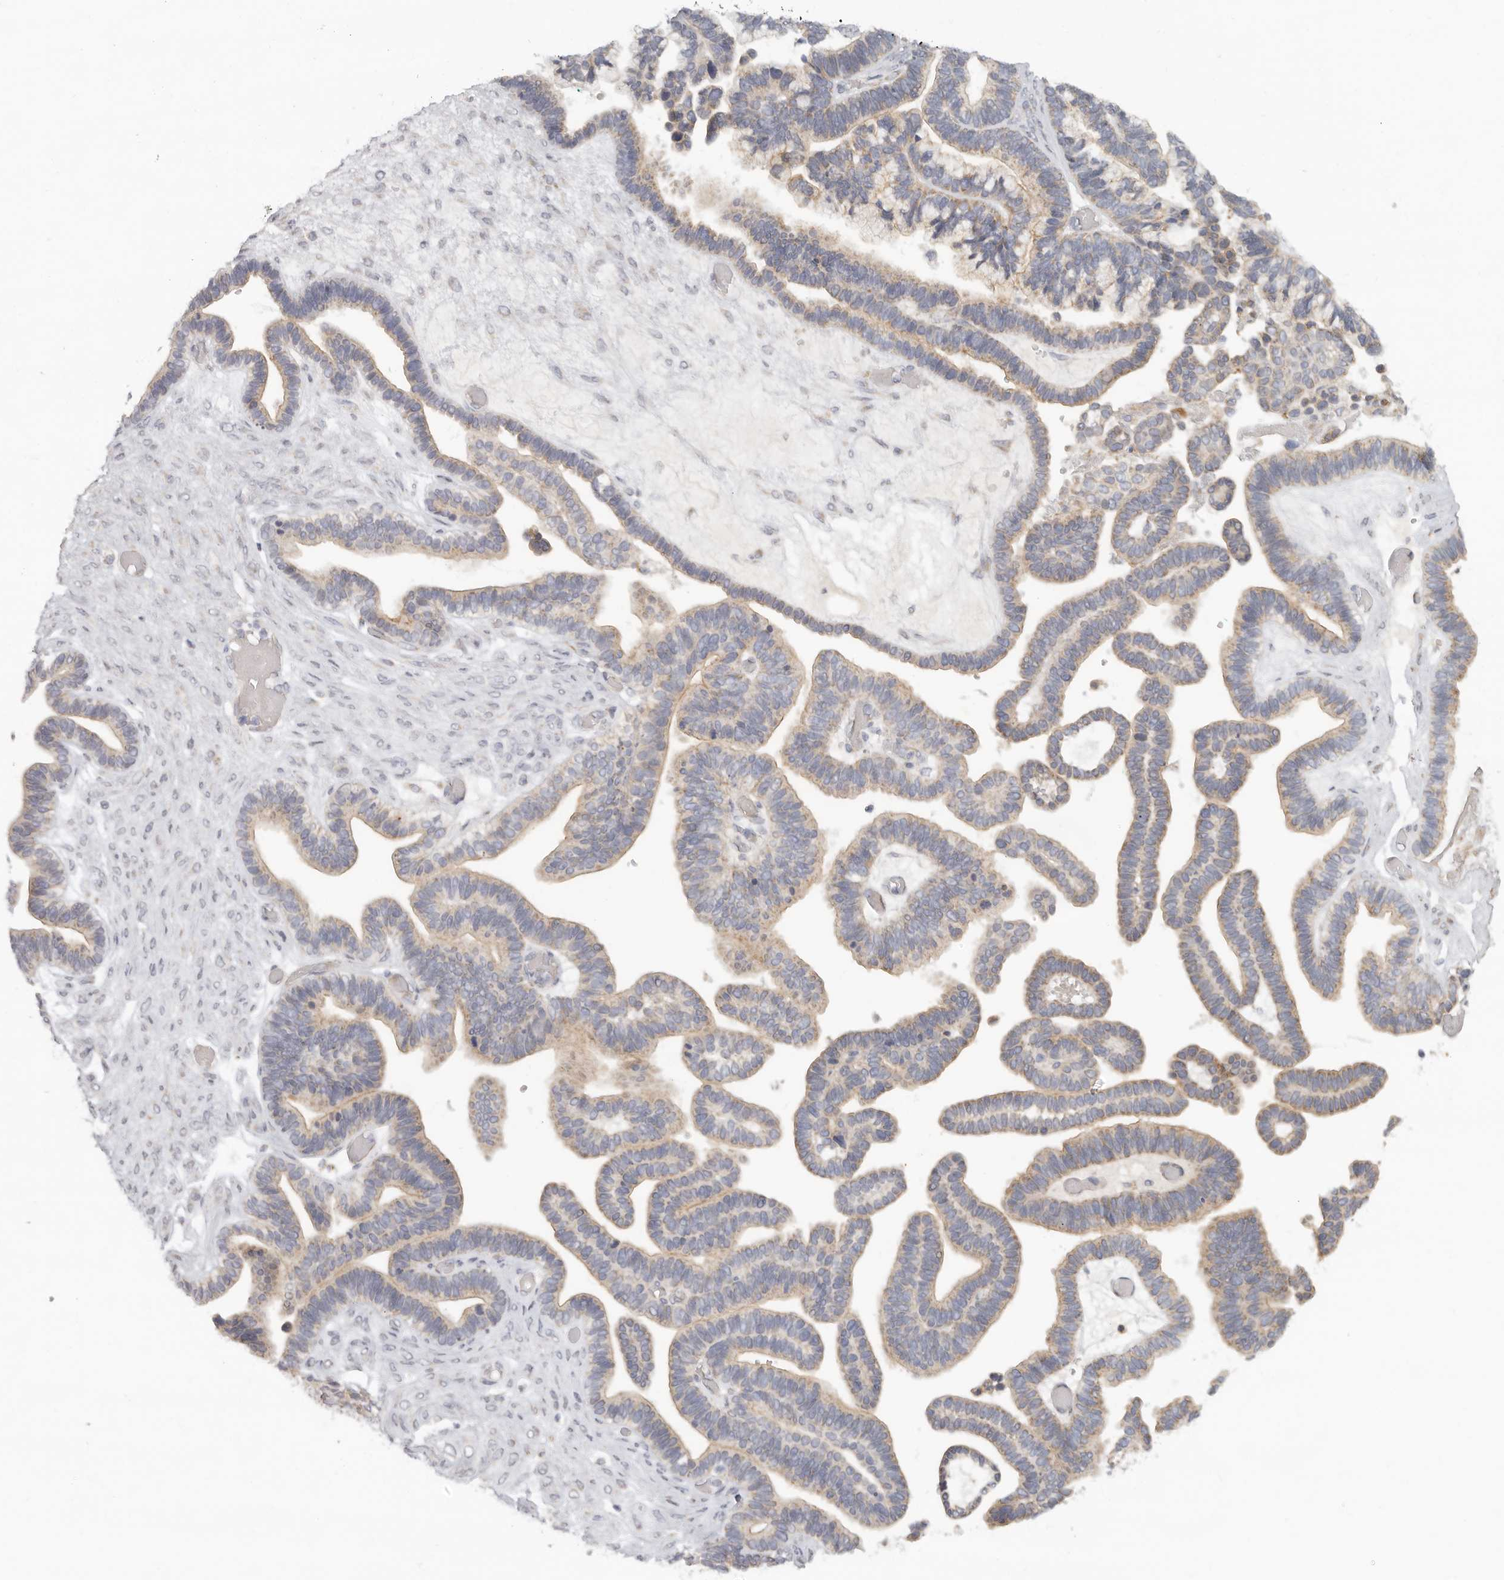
{"staining": {"intensity": "weak", "quantity": ">75%", "location": "cytoplasmic/membranous"}, "tissue": "ovarian cancer", "cell_type": "Tumor cells", "image_type": "cancer", "snomed": [{"axis": "morphology", "description": "Cystadenocarcinoma, serous, NOS"}, {"axis": "topography", "description": "Ovary"}], "caption": "An IHC image of neoplastic tissue is shown. Protein staining in brown shows weak cytoplasmic/membranous positivity in ovarian cancer within tumor cells.", "gene": "KDF1", "patient": {"sex": "female", "age": 56}}